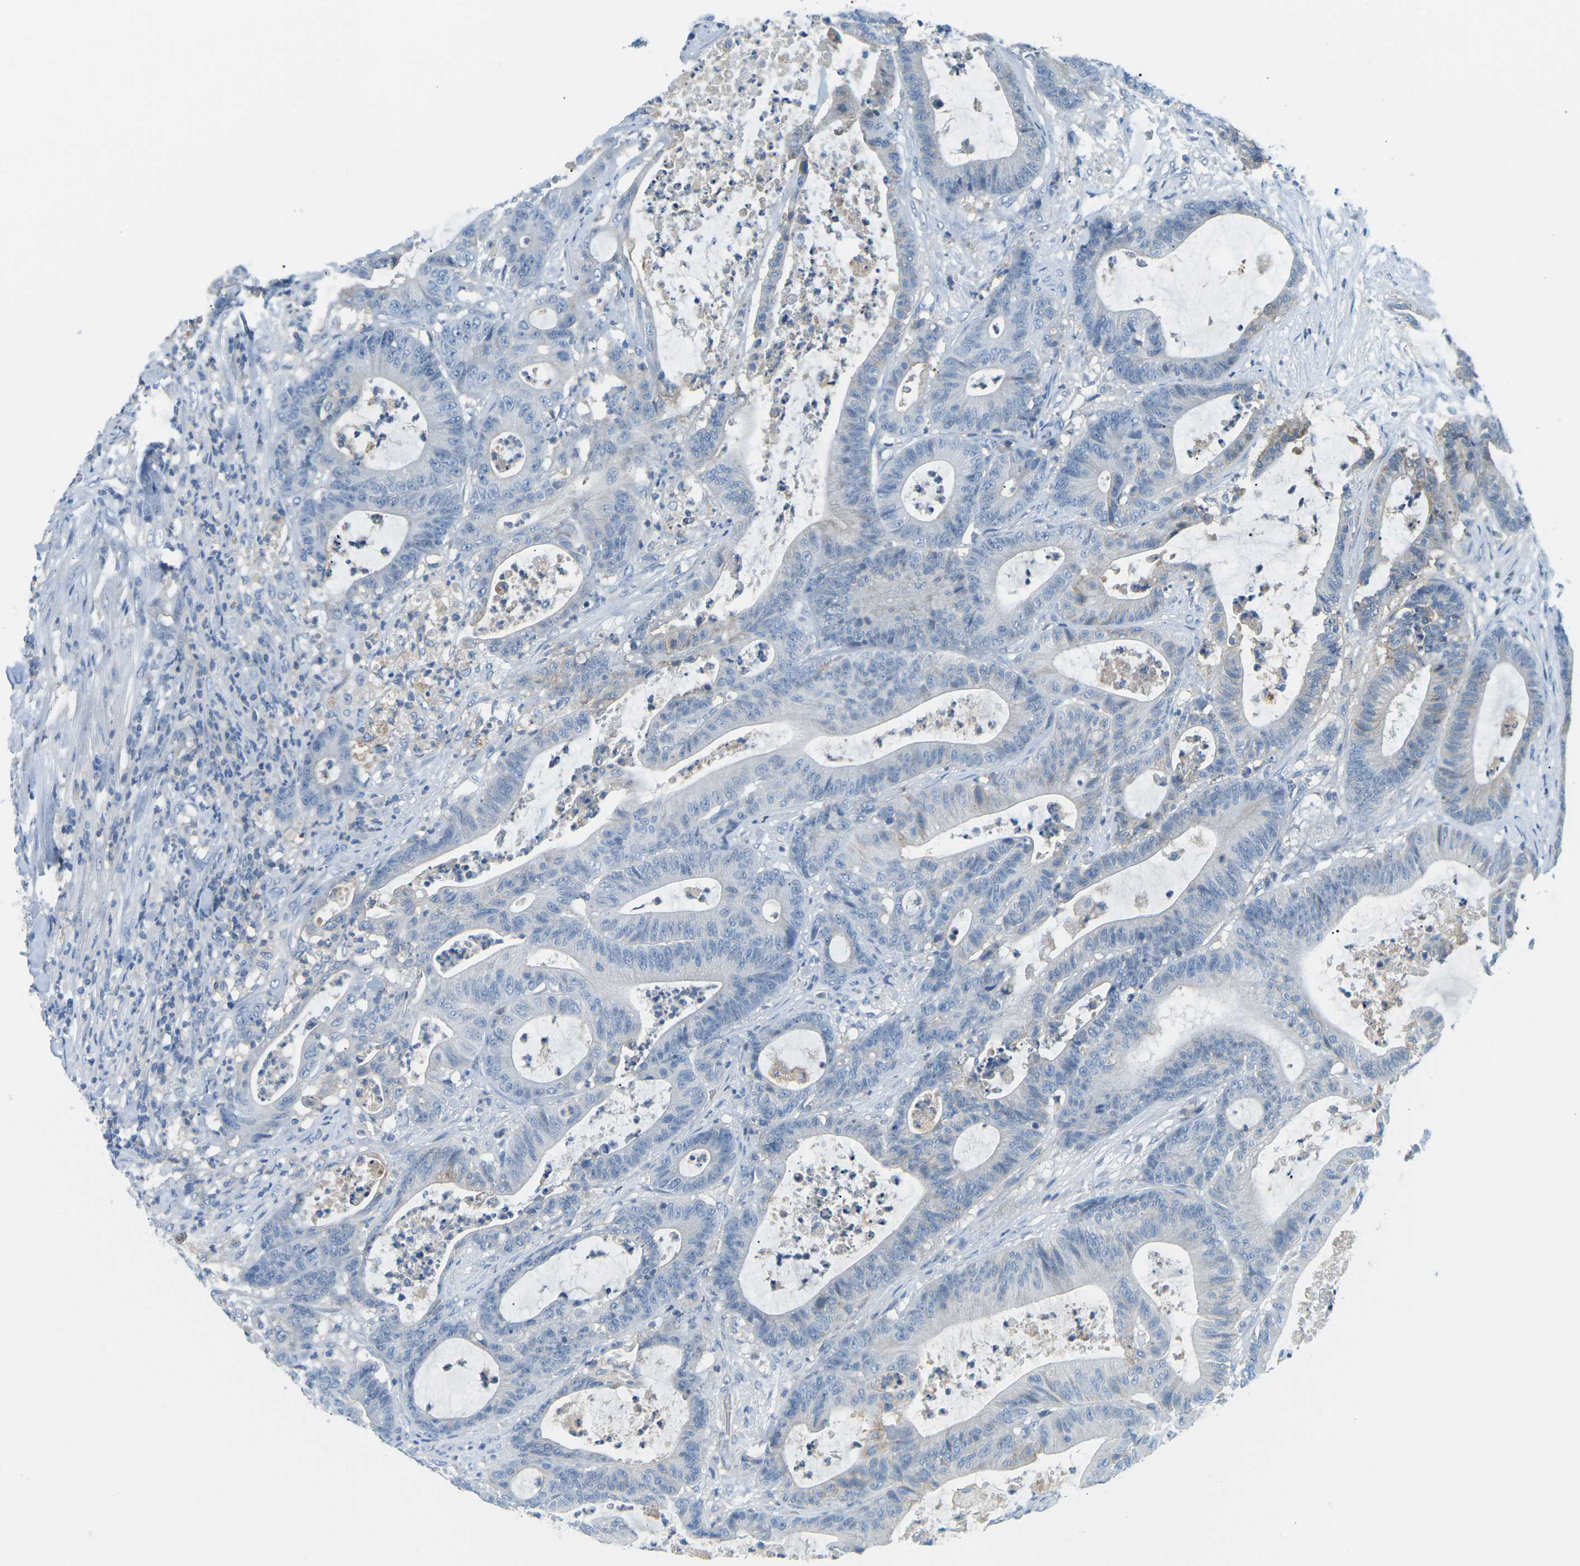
{"staining": {"intensity": "negative", "quantity": "none", "location": "none"}, "tissue": "colorectal cancer", "cell_type": "Tumor cells", "image_type": "cancer", "snomed": [{"axis": "morphology", "description": "Adenocarcinoma, NOS"}, {"axis": "topography", "description": "Colon"}], "caption": "Immunohistochemistry of human colorectal adenocarcinoma exhibits no expression in tumor cells.", "gene": "CD47", "patient": {"sex": "female", "age": 84}}